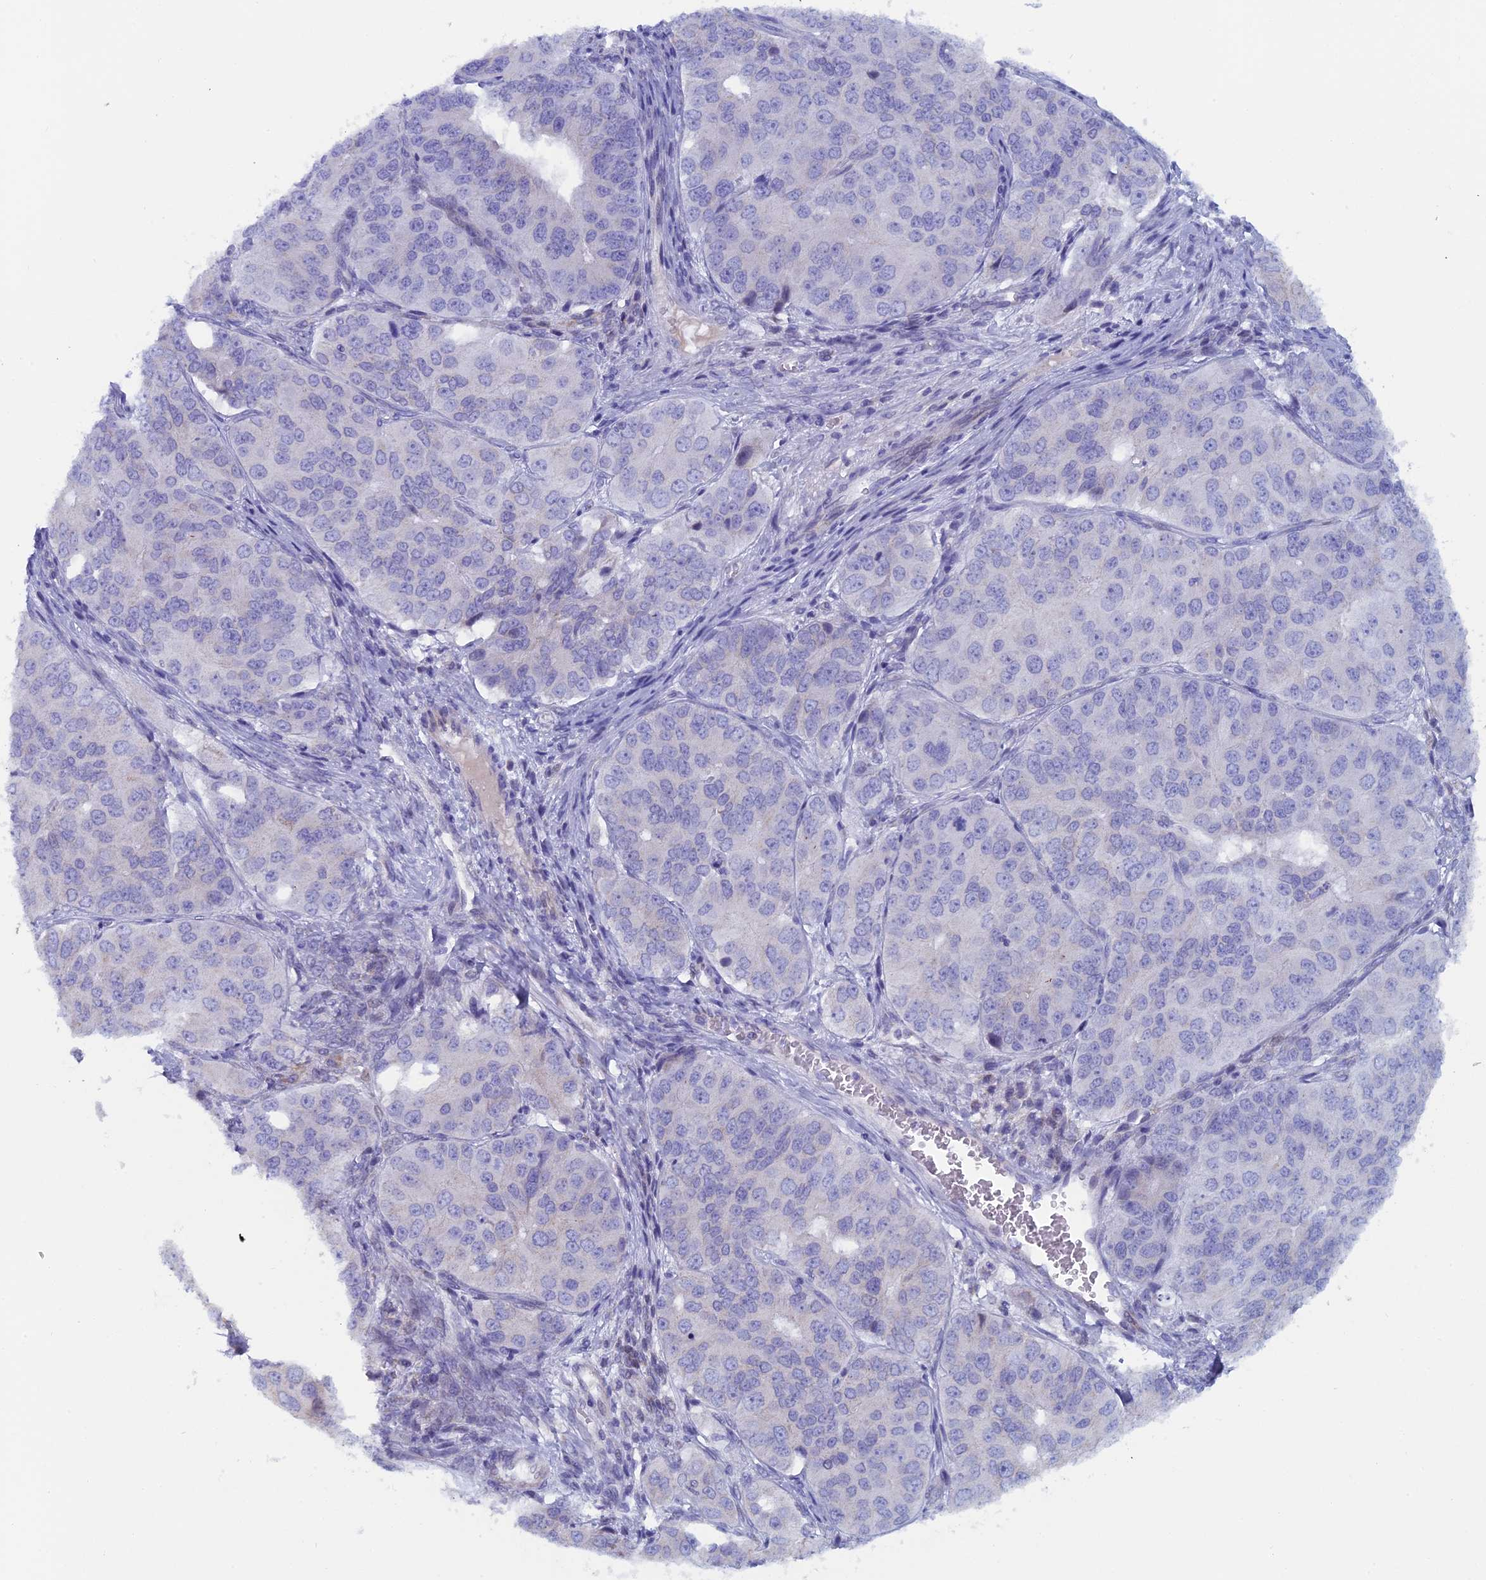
{"staining": {"intensity": "negative", "quantity": "none", "location": "none"}, "tissue": "ovarian cancer", "cell_type": "Tumor cells", "image_type": "cancer", "snomed": [{"axis": "morphology", "description": "Carcinoma, endometroid"}, {"axis": "topography", "description": "Ovary"}], "caption": "Image shows no protein expression in tumor cells of ovarian cancer tissue.", "gene": "NIBAN3", "patient": {"sex": "female", "age": 51}}